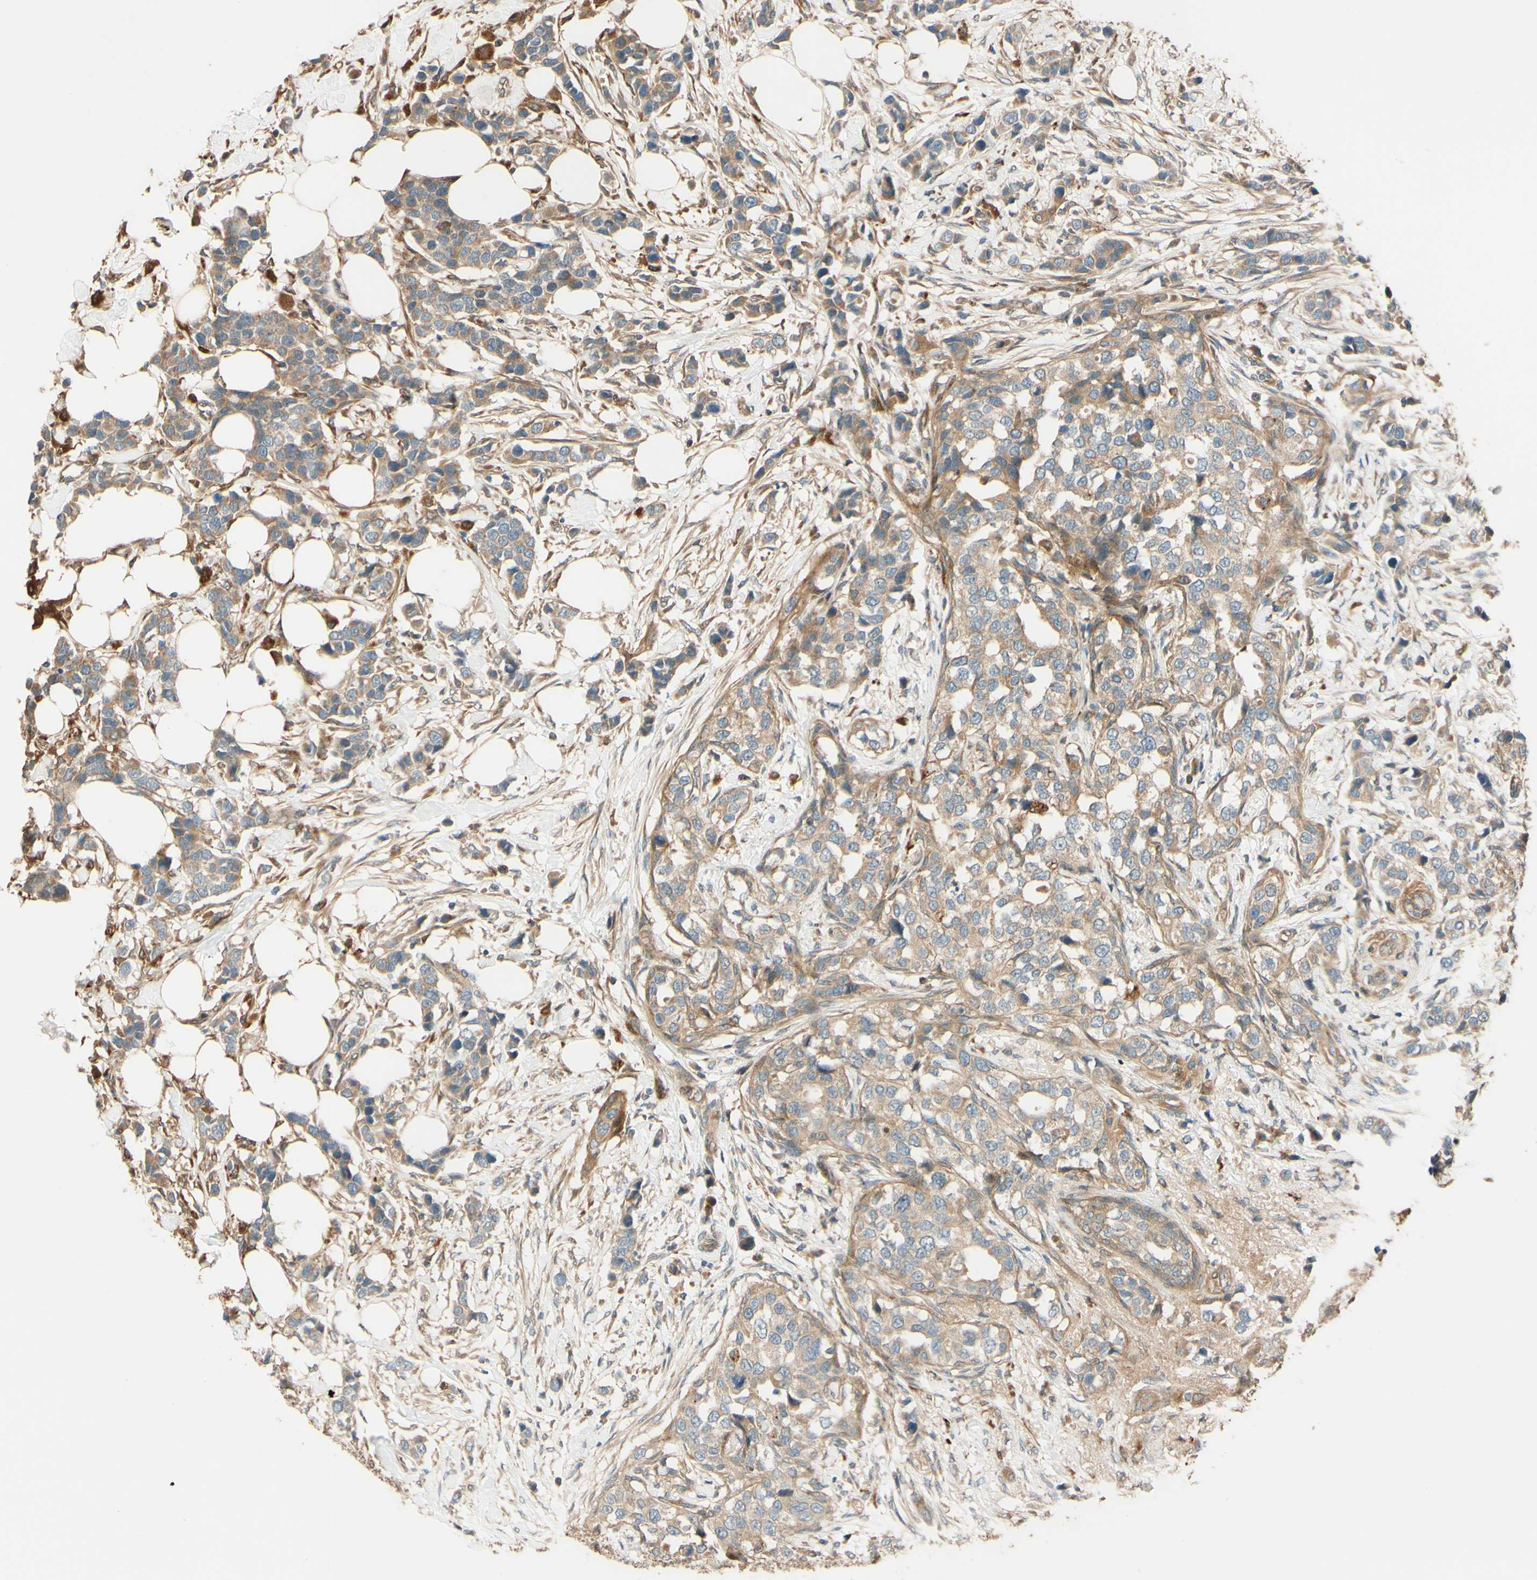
{"staining": {"intensity": "weak", "quantity": ">75%", "location": "cytoplasmic/membranous"}, "tissue": "breast cancer", "cell_type": "Tumor cells", "image_type": "cancer", "snomed": [{"axis": "morphology", "description": "Normal tissue, NOS"}, {"axis": "morphology", "description": "Duct carcinoma"}, {"axis": "topography", "description": "Breast"}], "caption": "This photomicrograph reveals immunohistochemistry (IHC) staining of breast cancer, with low weak cytoplasmic/membranous positivity in approximately >75% of tumor cells.", "gene": "RNF19A", "patient": {"sex": "female", "age": 50}}